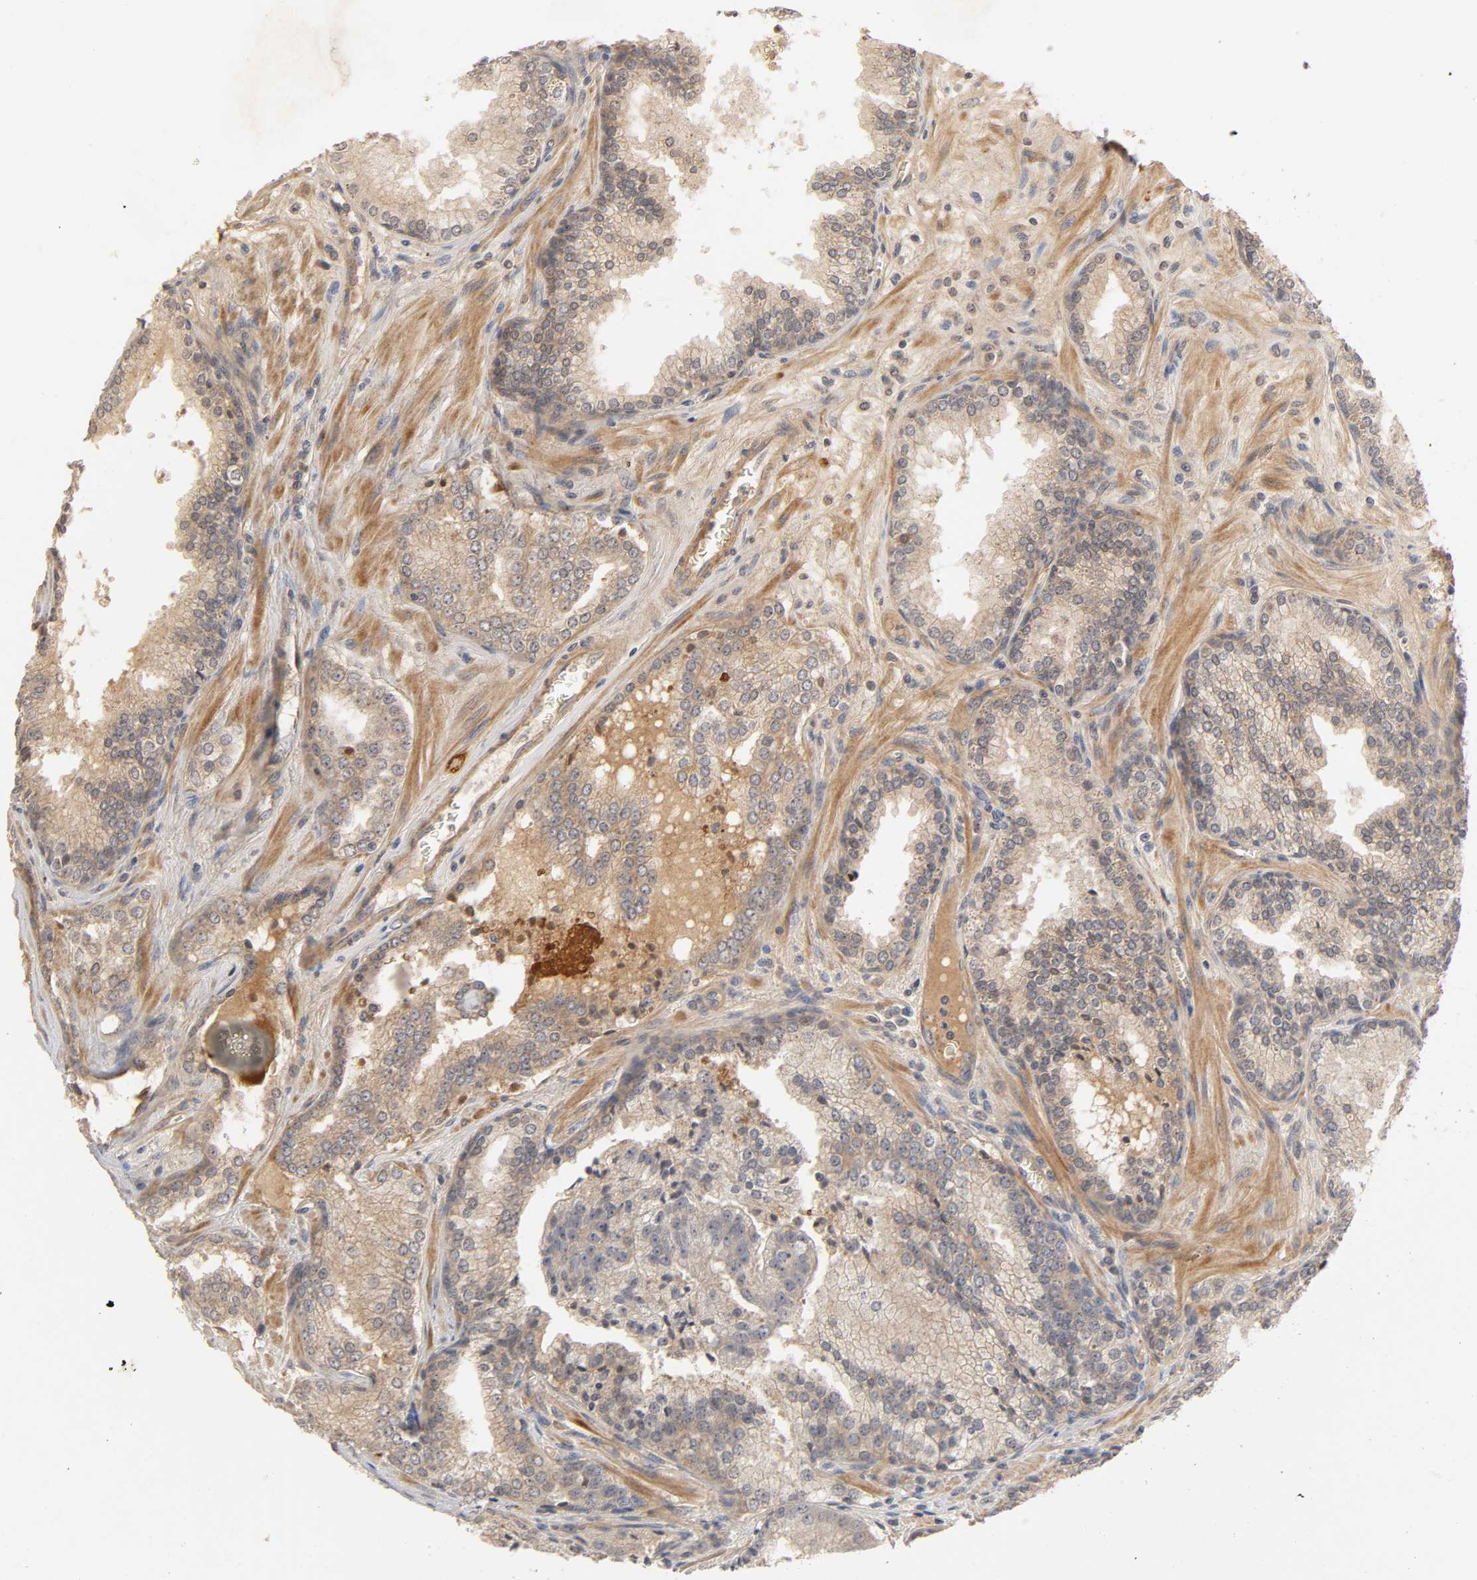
{"staining": {"intensity": "moderate", "quantity": ">75%", "location": "cytoplasmic/membranous"}, "tissue": "prostate cancer", "cell_type": "Tumor cells", "image_type": "cancer", "snomed": [{"axis": "morphology", "description": "Adenocarcinoma, Low grade"}, {"axis": "topography", "description": "Prostate"}], "caption": "Protein staining of adenocarcinoma (low-grade) (prostate) tissue exhibits moderate cytoplasmic/membranous positivity in approximately >75% of tumor cells. (Brightfield microscopy of DAB IHC at high magnification).", "gene": "CPB2", "patient": {"sex": "male", "age": 60}}